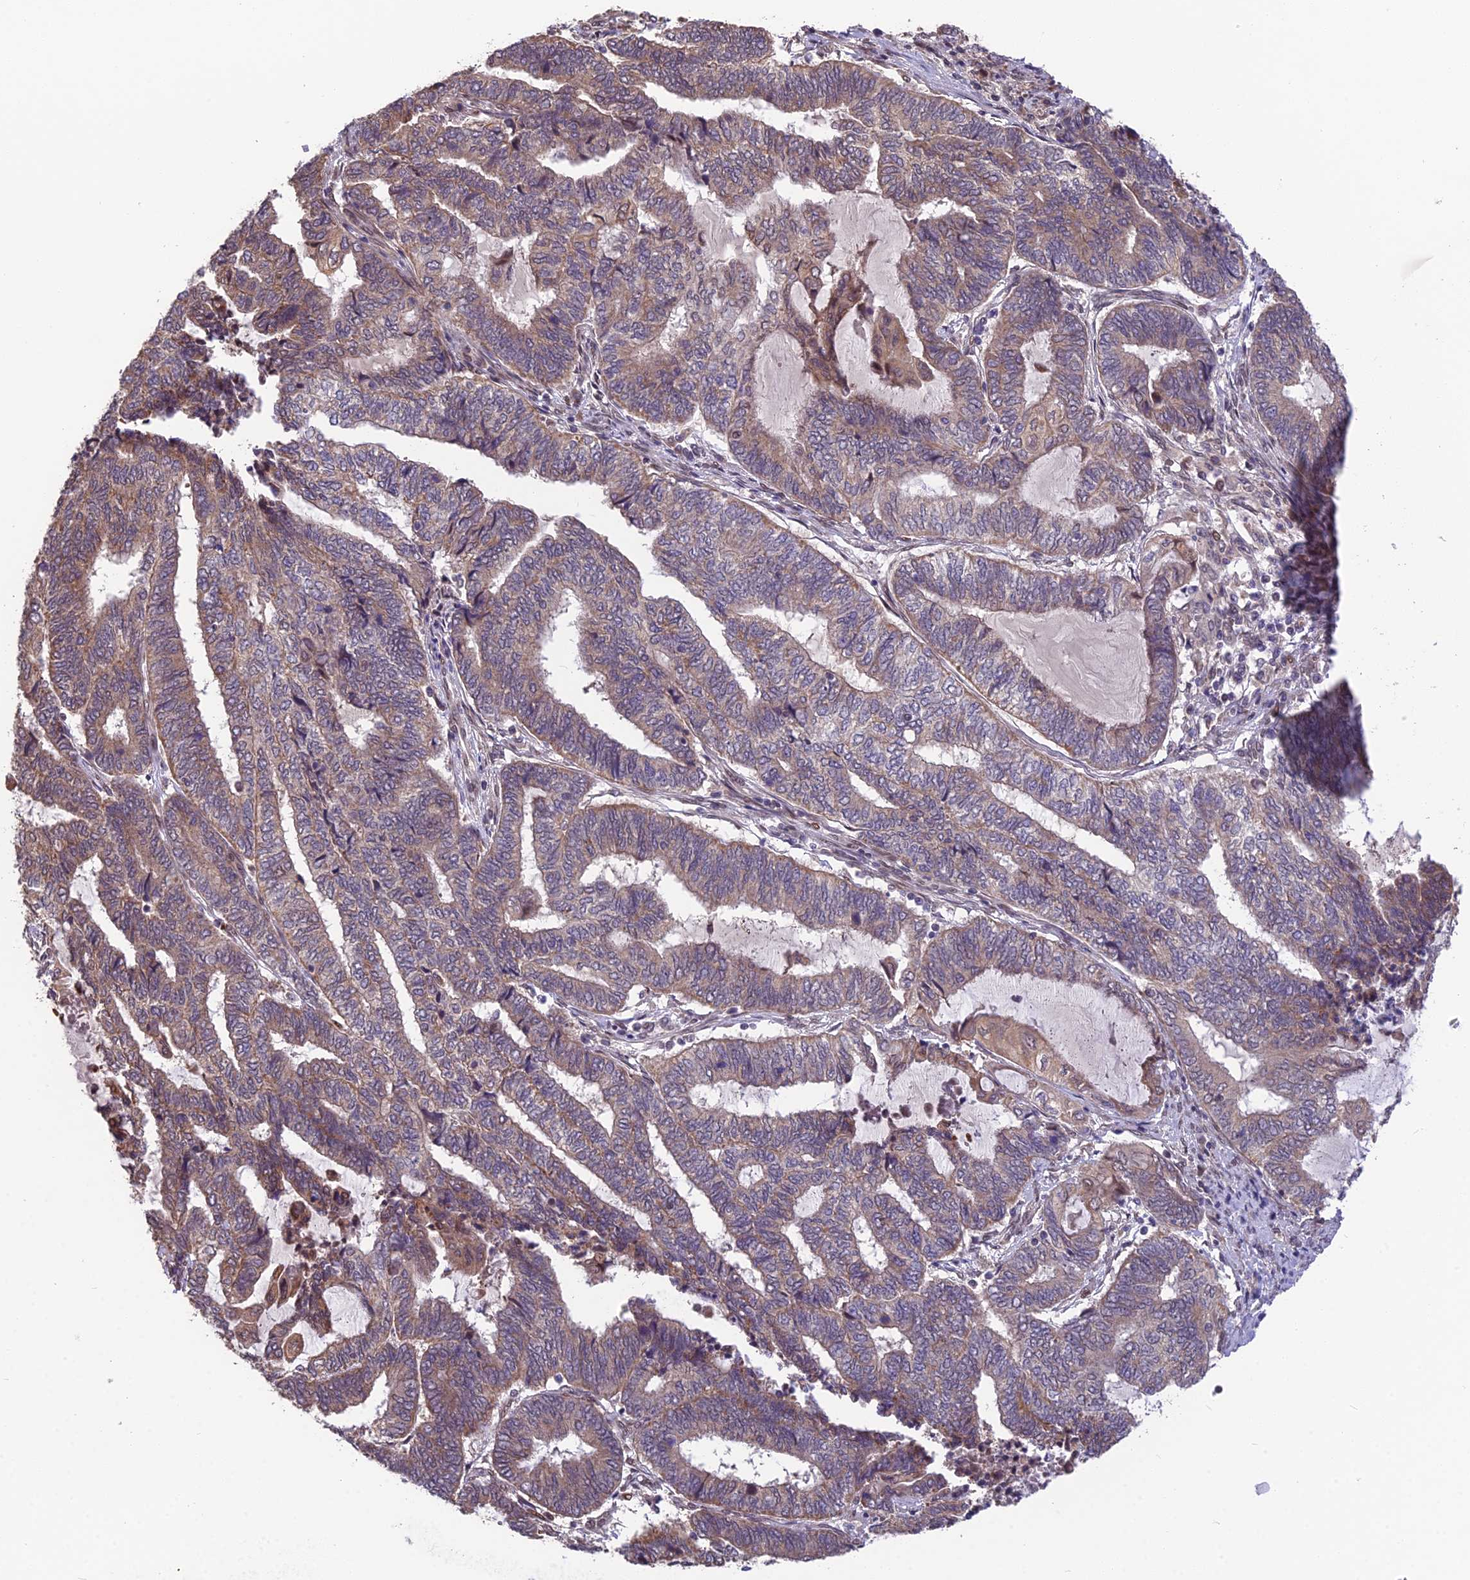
{"staining": {"intensity": "moderate", "quantity": "<25%", "location": "cytoplasmic/membranous"}, "tissue": "endometrial cancer", "cell_type": "Tumor cells", "image_type": "cancer", "snomed": [{"axis": "morphology", "description": "Adenocarcinoma, NOS"}, {"axis": "topography", "description": "Uterus"}, {"axis": "topography", "description": "Endometrium"}], "caption": "Moderate cytoplasmic/membranous protein expression is identified in approximately <25% of tumor cells in endometrial adenocarcinoma.", "gene": "CYP2R1", "patient": {"sex": "female", "age": 70}}